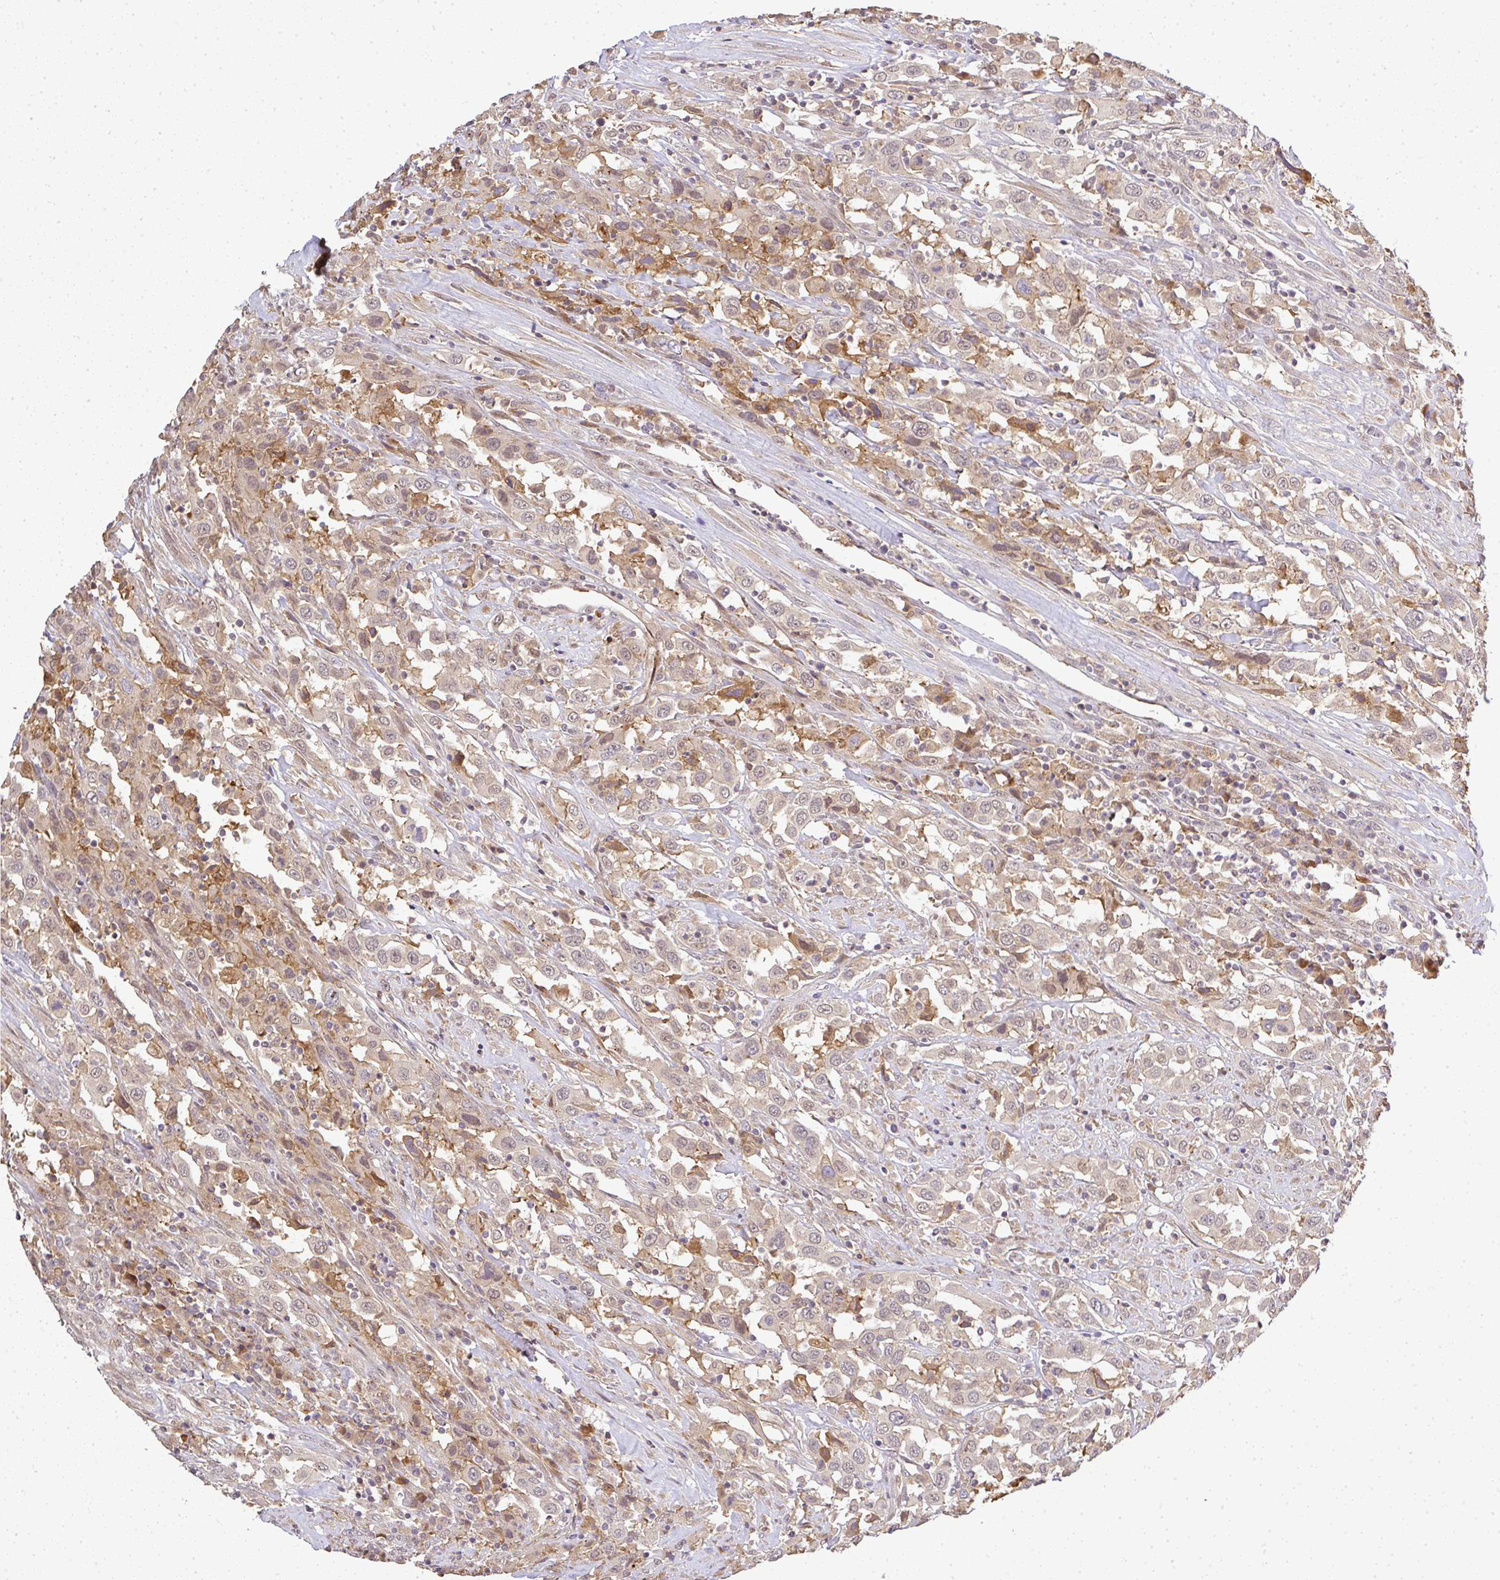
{"staining": {"intensity": "weak", "quantity": "<25%", "location": "cytoplasmic/membranous"}, "tissue": "urothelial cancer", "cell_type": "Tumor cells", "image_type": "cancer", "snomed": [{"axis": "morphology", "description": "Urothelial carcinoma, High grade"}, {"axis": "topography", "description": "Urinary bladder"}], "caption": "Urothelial carcinoma (high-grade) was stained to show a protein in brown. There is no significant positivity in tumor cells.", "gene": "FAM153A", "patient": {"sex": "male", "age": 61}}